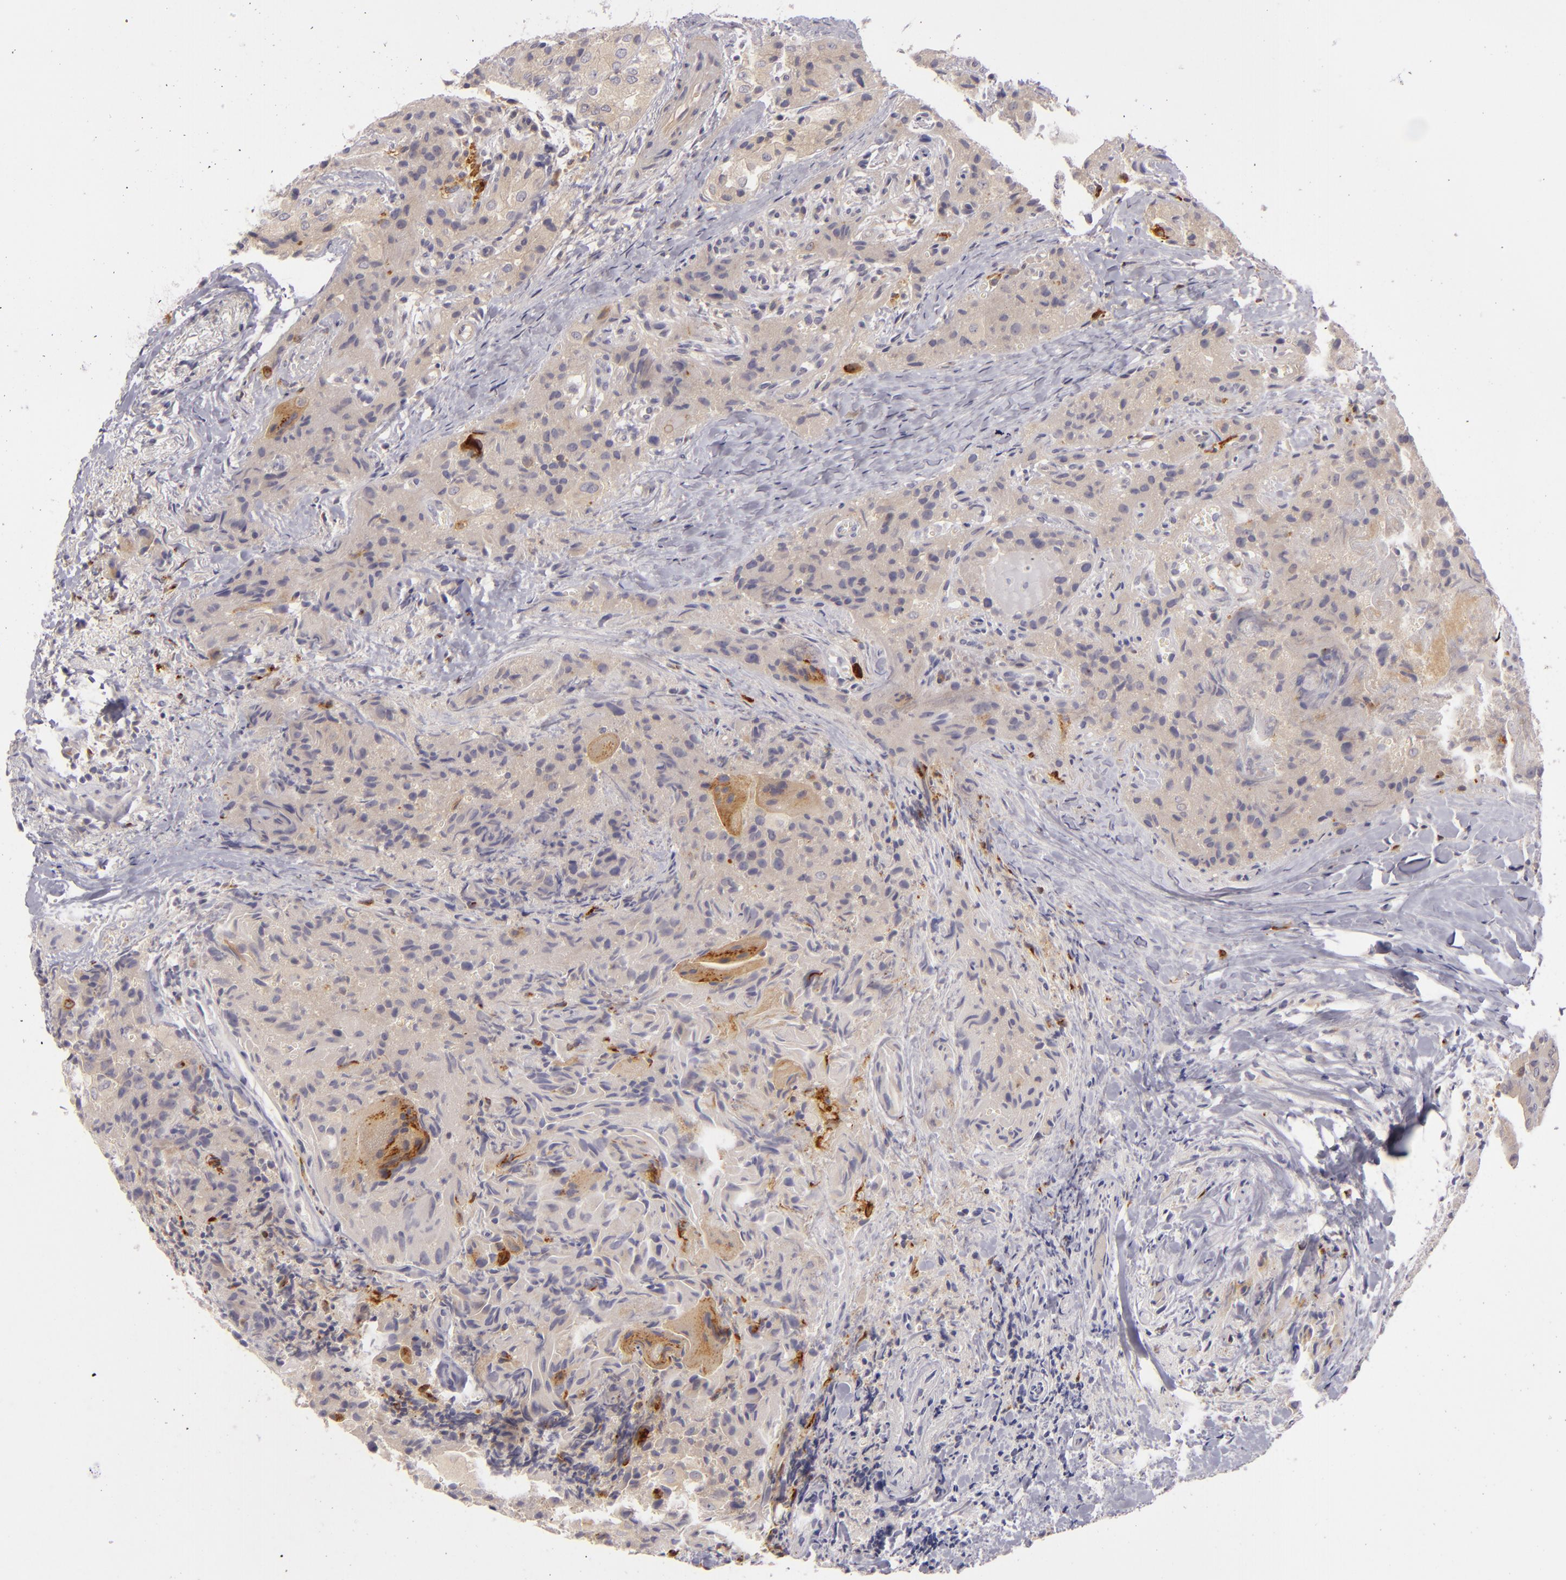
{"staining": {"intensity": "weak", "quantity": "<25%", "location": "cytoplasmic/membranous"}, "tissue": "thyroid cancer", "cell_type": "Tumor cells", "image_type": "cancer", "snomed": [{"axis": "morphology", "description": "Papillary adenocarcinoma, NOS"}, {"axis": "topography", "description": "Thyroid gland"}], "caption": "An immunohistochemistry micrograph of papillary adenocarcinoma (thyroid) is shown. There is no staining in tumor cells of papillary adenocarcinoma (thyroid). (Brightfield microscopy of DAB (3,3'-diaminobenzidine) immunohistochemistry at high magnification).", "gene": "CD83", "patient": {"sex": "female", "age": 71}}